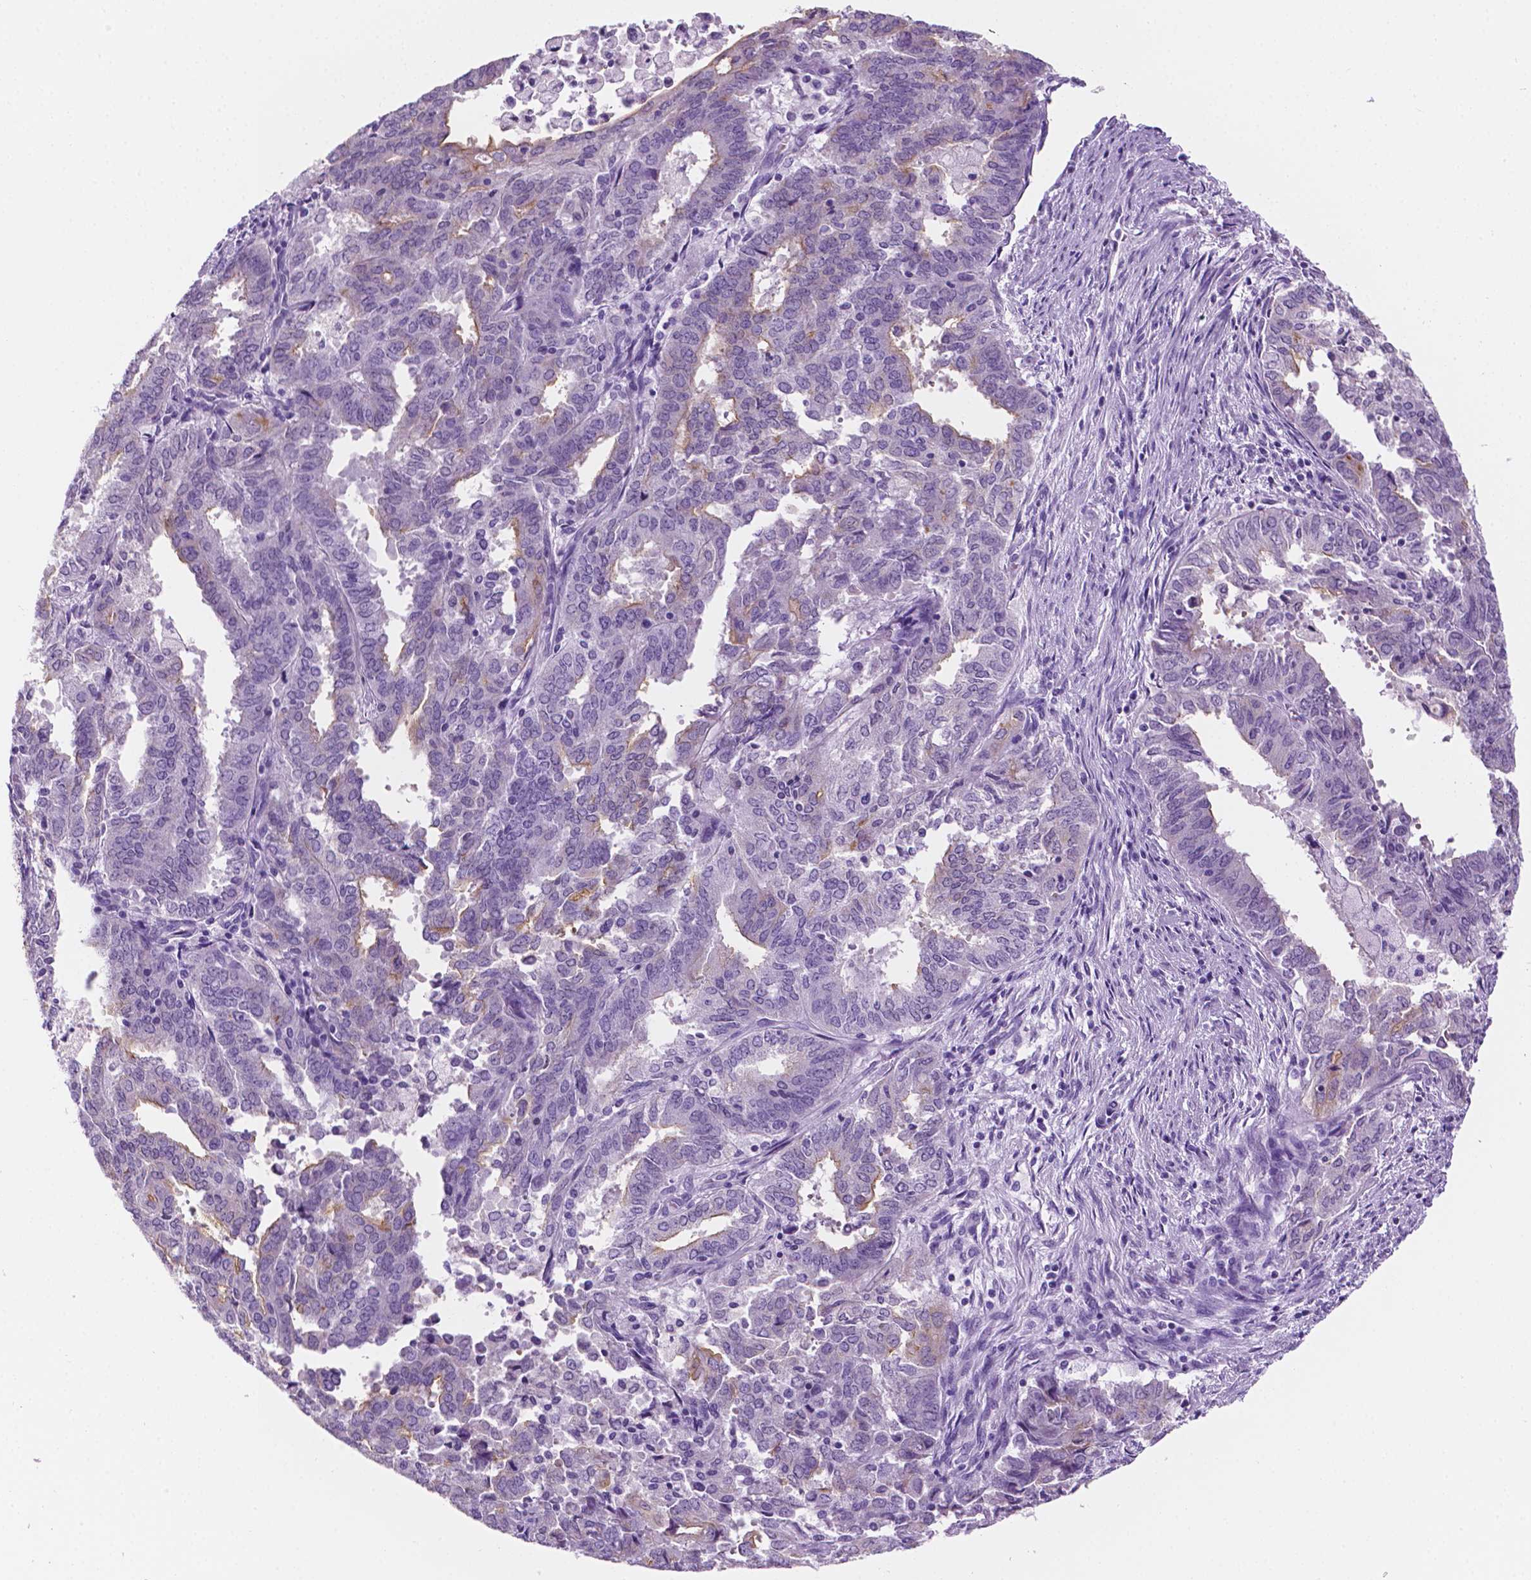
{"staining": {"intensity": "weak", "quantity": "<25%", "location": "cytoplasmic/membranous"}, "tissue": "endometrial cancer", "cell_type": "Tumor cells", "image_type": "cancer", "snomed": [{"axis": "morphology", "description": "Adenocarcinoma, NOS"}, {"axis": "topography", "description": "Endometrium"}], "caption": "Adenocarcinoma (endometrial) was stained to show a protein in brown. There is no significant staining in tumor cells.", "gene": "PPL", "patient": {"sex": "female", "age": 72}}